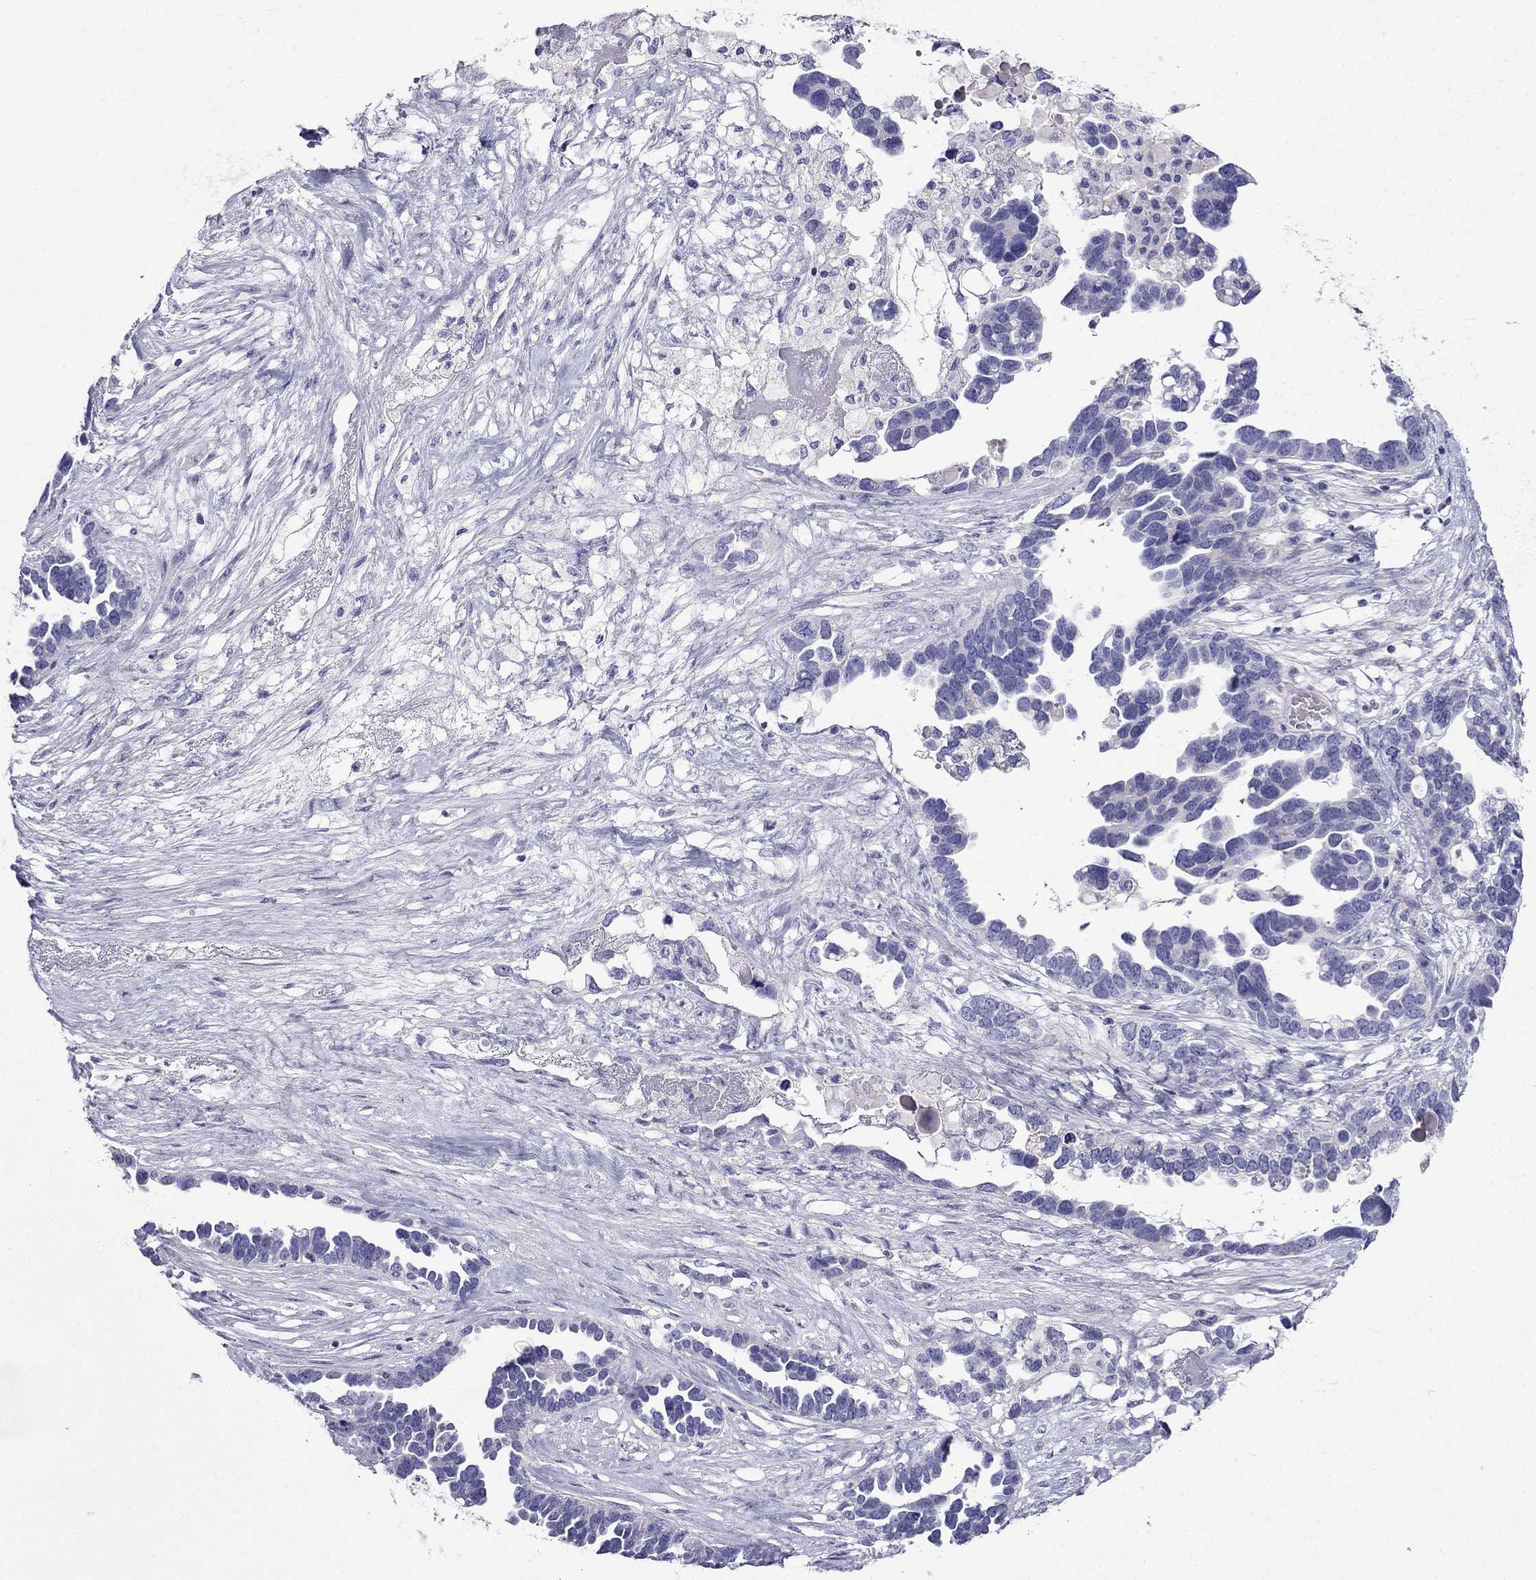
{"staining": {"intensity": "negative", "quantity": "none", "location": "none"}, "tissue": "ovarian cancer", "cell_type": "Tumor cells", "image_type": "cancer", "snomed": [{"axis": "morphology", "description": "Cystadenocarcinoma, serous, NOS"}, {"axis": "topography", "description": "Ovary"}], "caption": "This is a micrograph of immunohistochemistry (IHC) staining of ovarian cancer, which shows no staining in tumor cells.", "gene": "PATE1", "patient": {"sex": "female", "age": 54}}